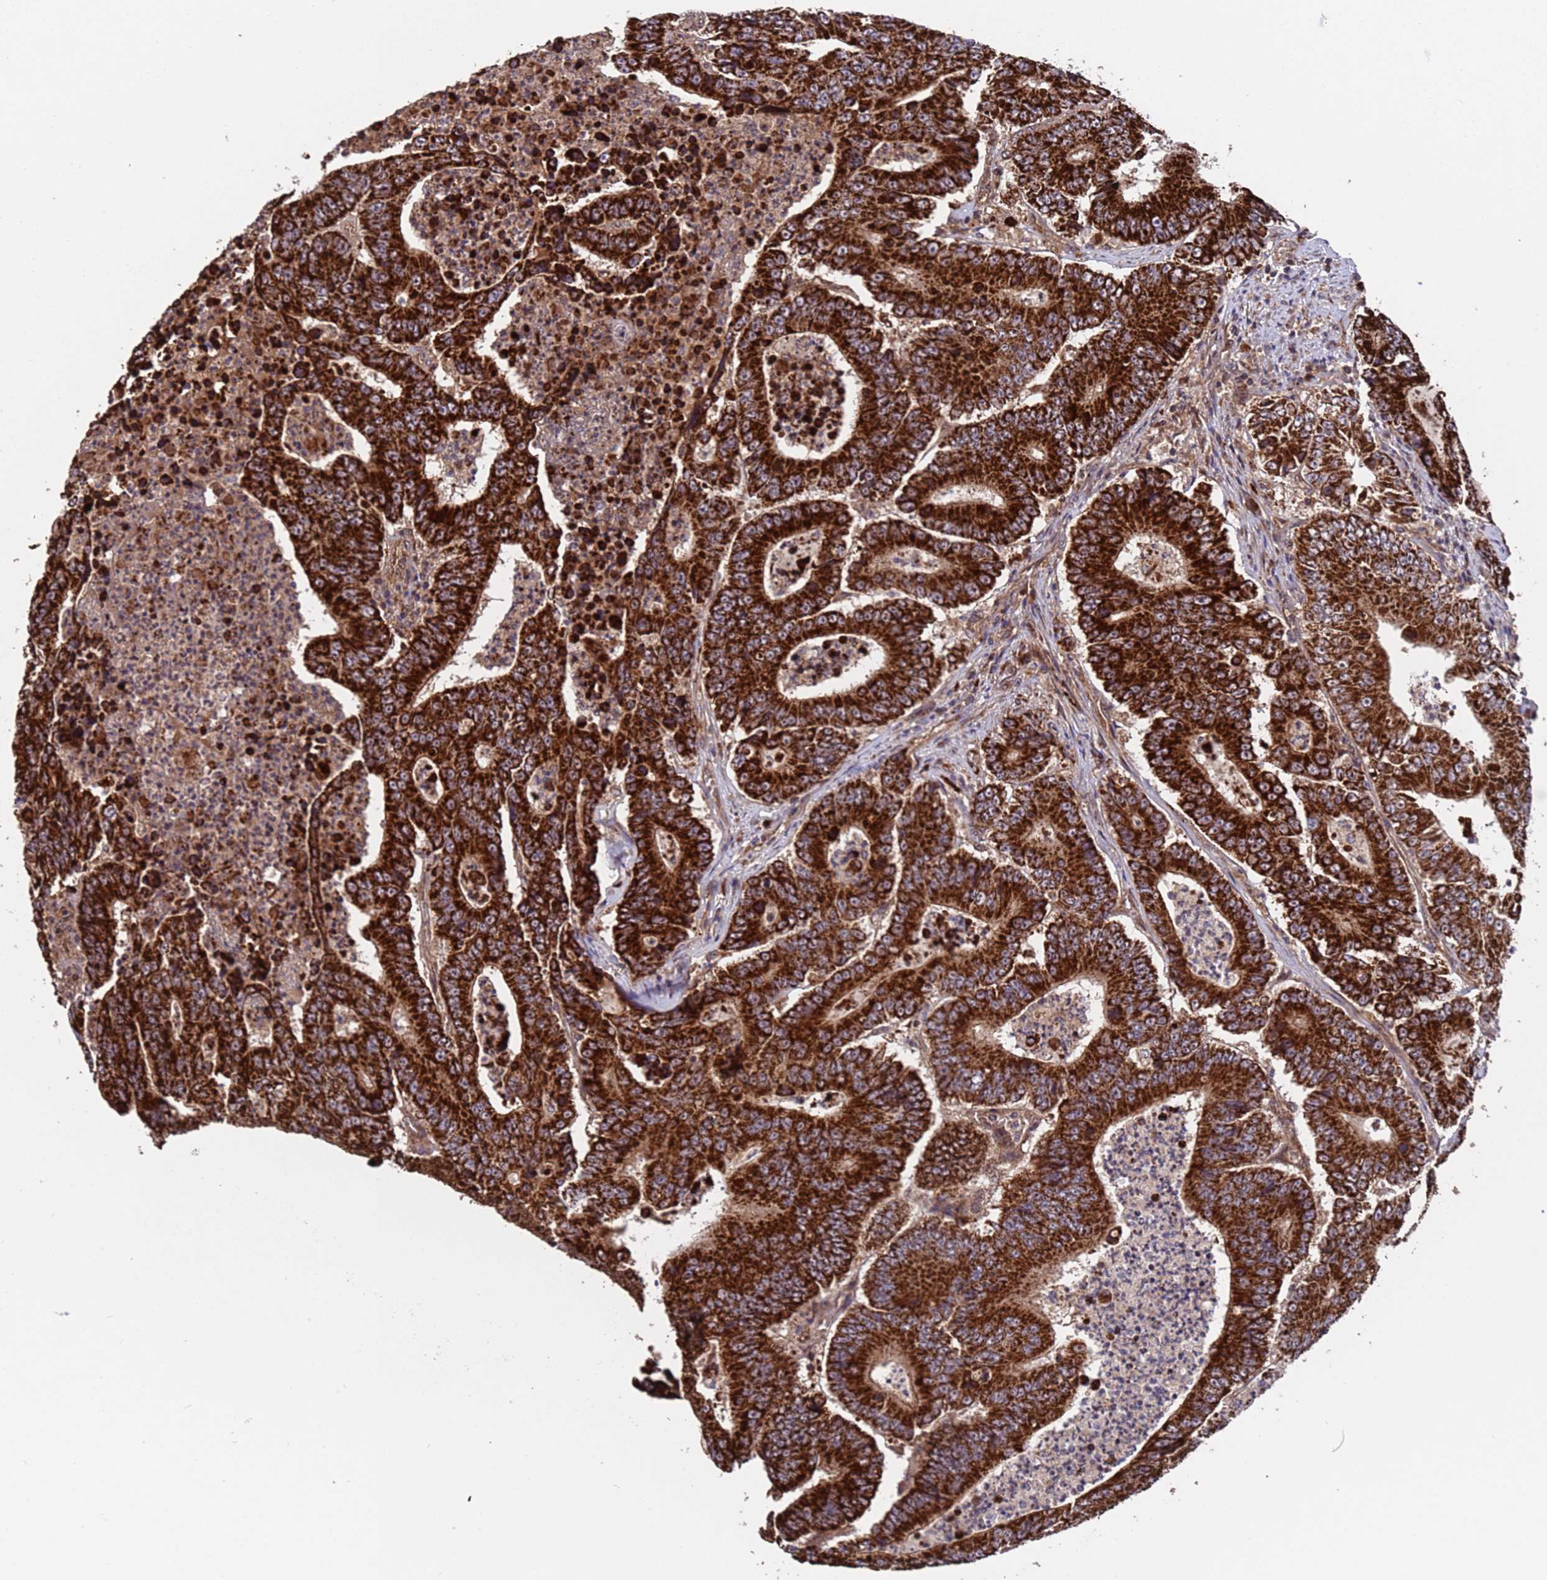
{"staining": {"intensity": "strong", "quantity": ">75%", "location": "cytoplasmic/membranous"}, "tissue": "colorectal cancer", "cell_type": "Tumor cells", "image_type": "cancer", "snomed": [{"axis": "morphology", "description": "Adenocarcinoma, NOS"}, {"axis": "topography", "description": "Colon"}], "caption": "Colorectal cancer (adenocarcinoma) tissue exhibits strong cytoplasmic/membranous positivity in about >75% of tumor cells, visualized by immunohistochemistry.", "gene": "TSR3", "patient": {"sex": "male", "age": 83}}